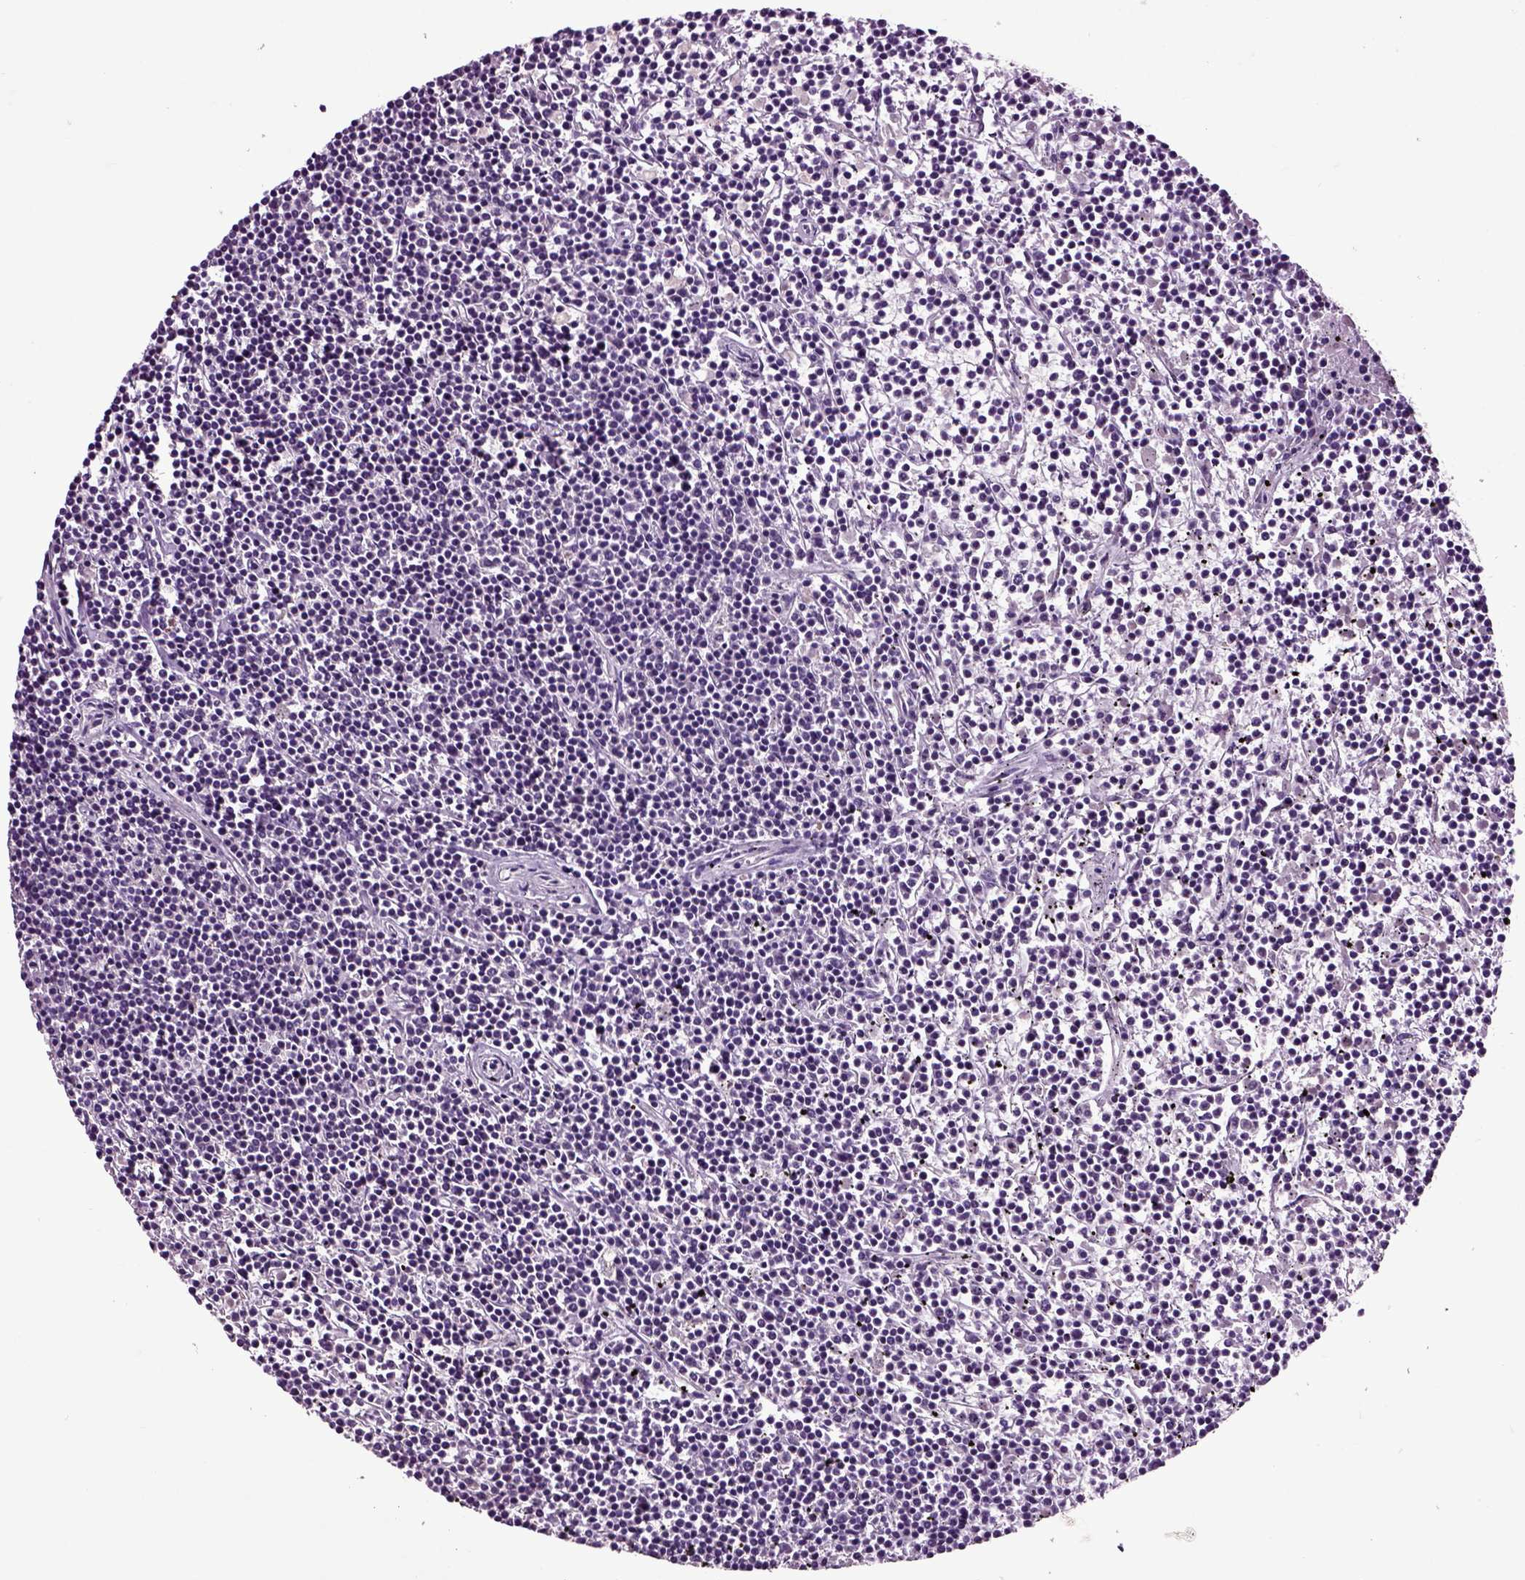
{"staining": {"intensity": "negative", "quantity": "none", "location": "none"}, "tissue": "lymphoma", "cell_type": "Tumor cells", "image_type": "cancer", "snomed": [{"axis": "morphology", "description": "Malignant lymphoma, non-Hodgkin's type, Low grade"}, {"axis": "topography", "description": "Spleen"}], "caption": "Immunohistochemistry image of lymphoma stained for a protein (brown), which displays no staining in tumor cells.", "gene": "CRHR1", "patient": {"sex": "female", "age": 19}}